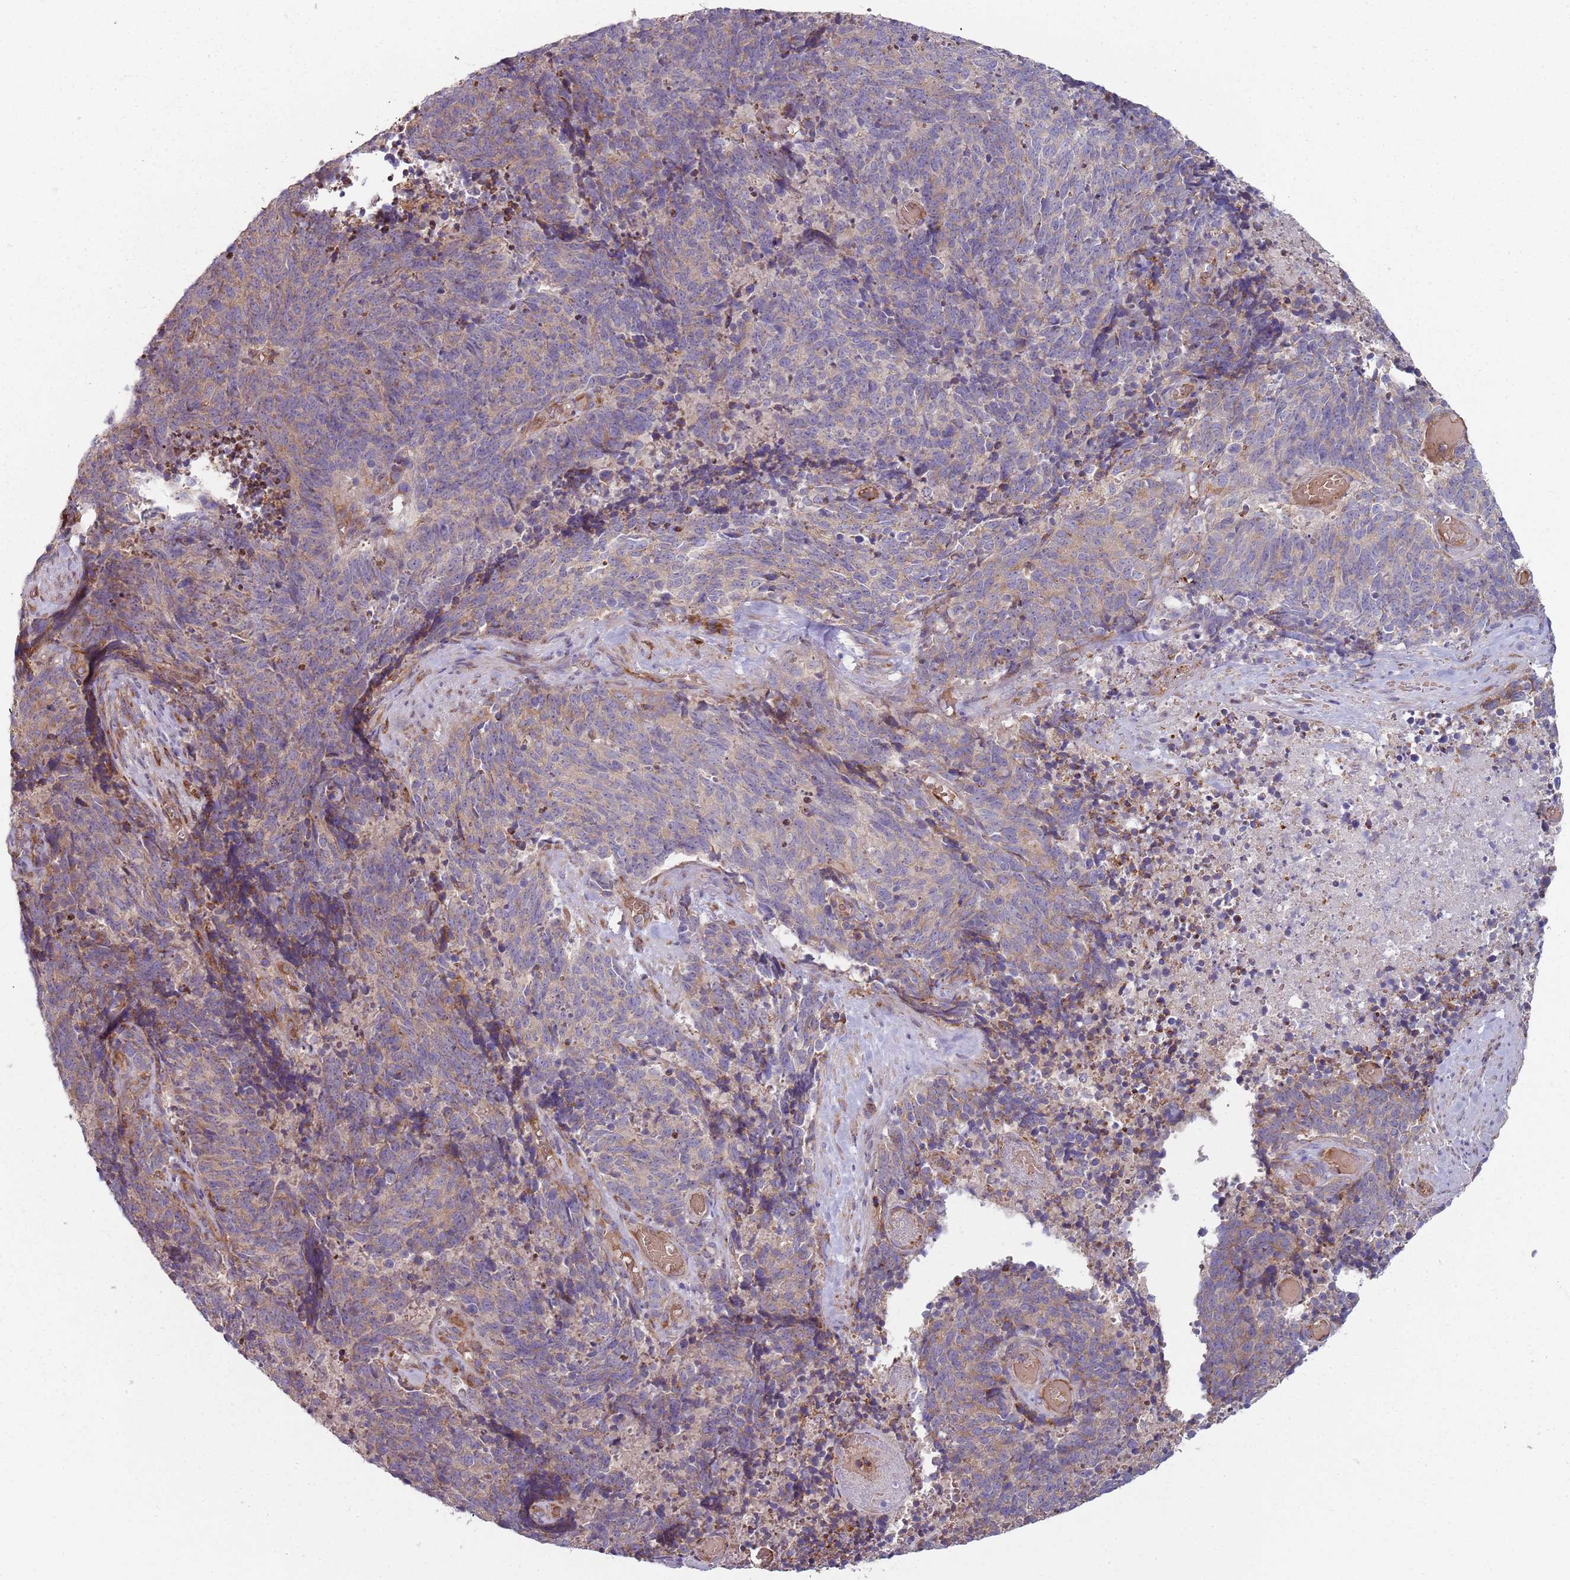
{"staining": {"intensity": "negative", "quantity": "none", "location": "none"}, "tissue": "cervical cancer", "cell_type": "Tumor cells", "image_type": "cancer", "snomed": [{"axis": "morphology", "description": "Squamous cell carcinoma, NOS"}, {"axis": "topography", "description": "Cervix"}], "caption": "Protein analysis of cervical squamous cell carcinoma displays no significant expression in tumor cells.", "gene": "SPATA2", "patient": {"sex": "female", "age": 29}}